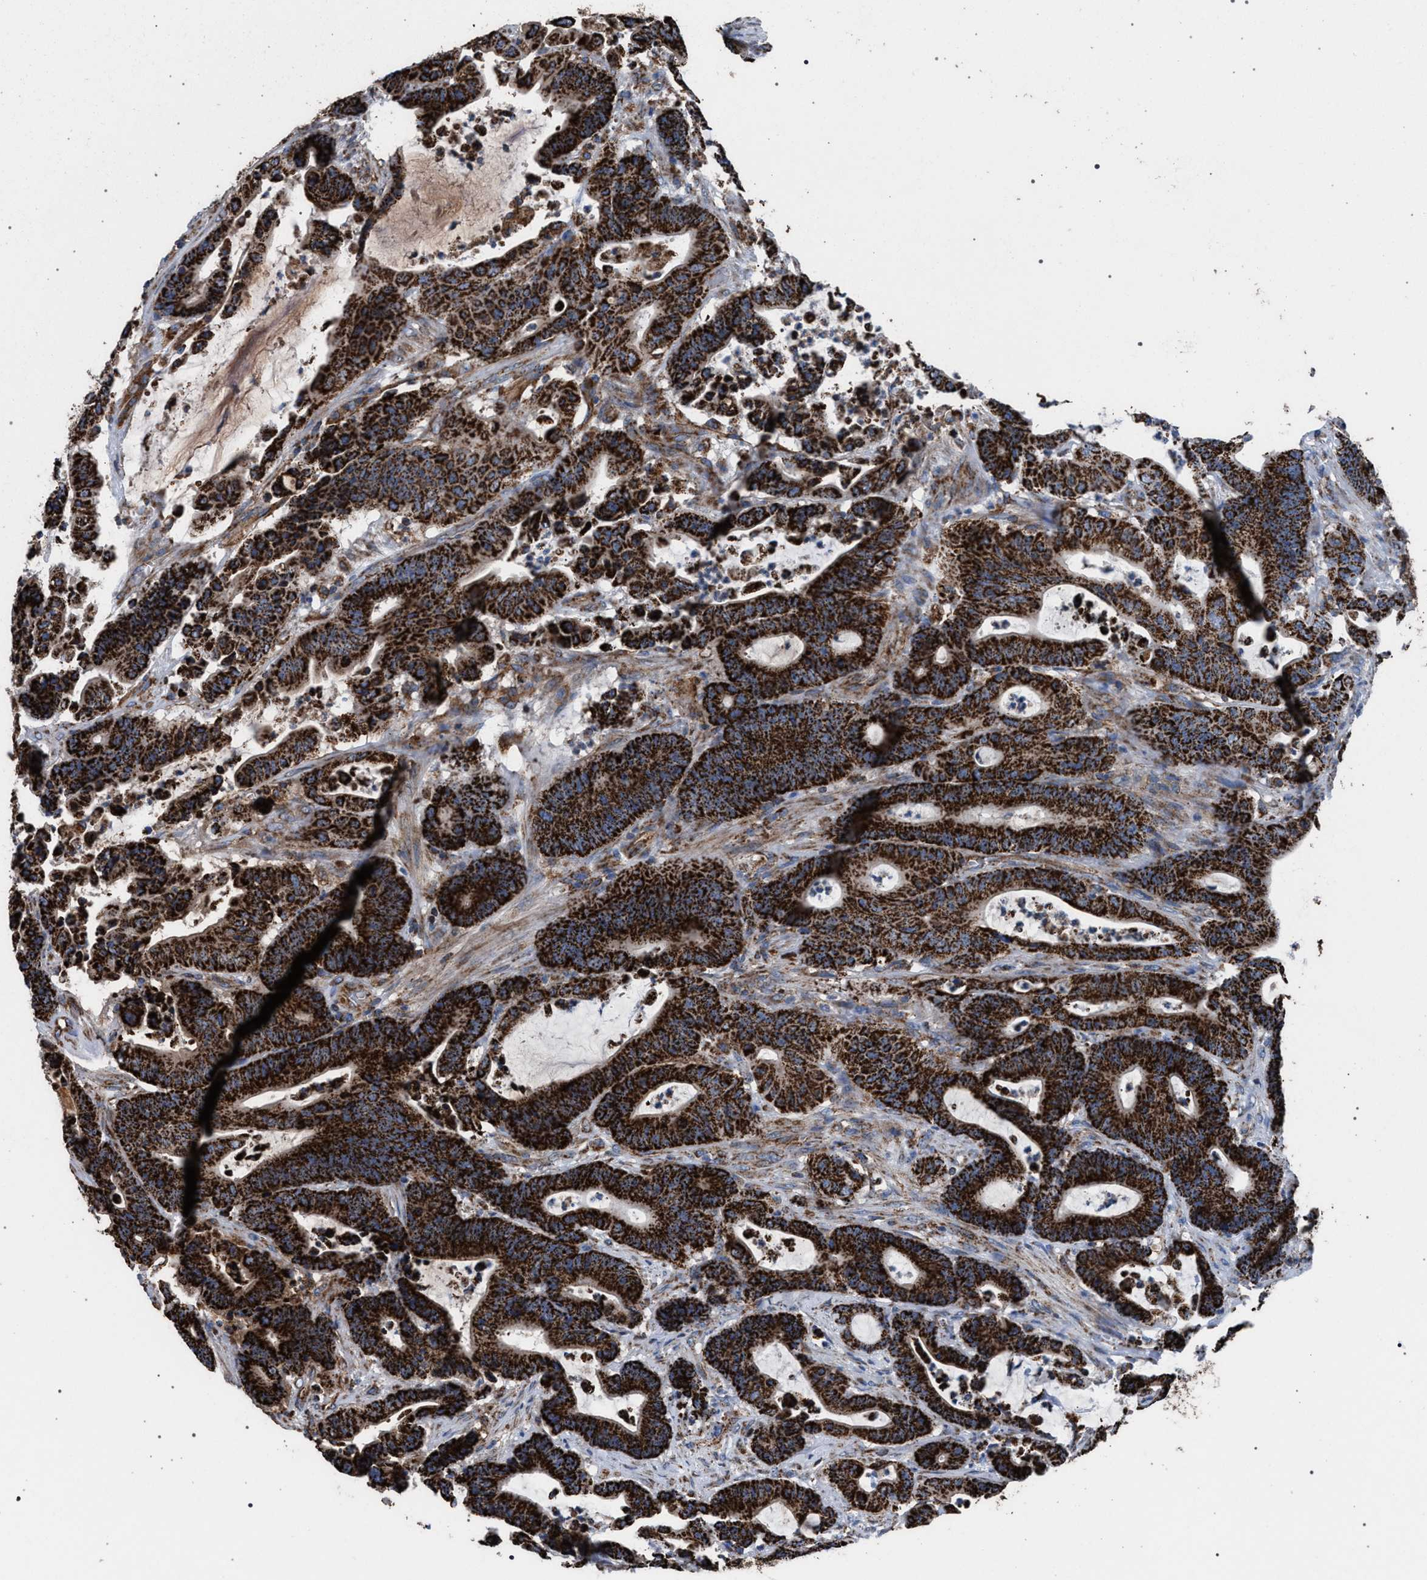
{"staining": {"intensity": "strong", "quantity": ">75%", "location": "cytoplasmic/membranous"}, "tissue": "colorectal cancer", "cell_type": "Tumor cells", "image_type": "cancer", "snomed": [{"axis": "morphology", "description": "Adenocarcinoma, NOS"}, {"axis": "topography", "description": "Colon"}], "caption": "A brown stain shows strong cytoplasmic/membranous staining of a protein in human adenocarcinoma (colorectal) tumor cells.", "gene": "VPS13A", "patient": {"sex": "female", "age": 84}}